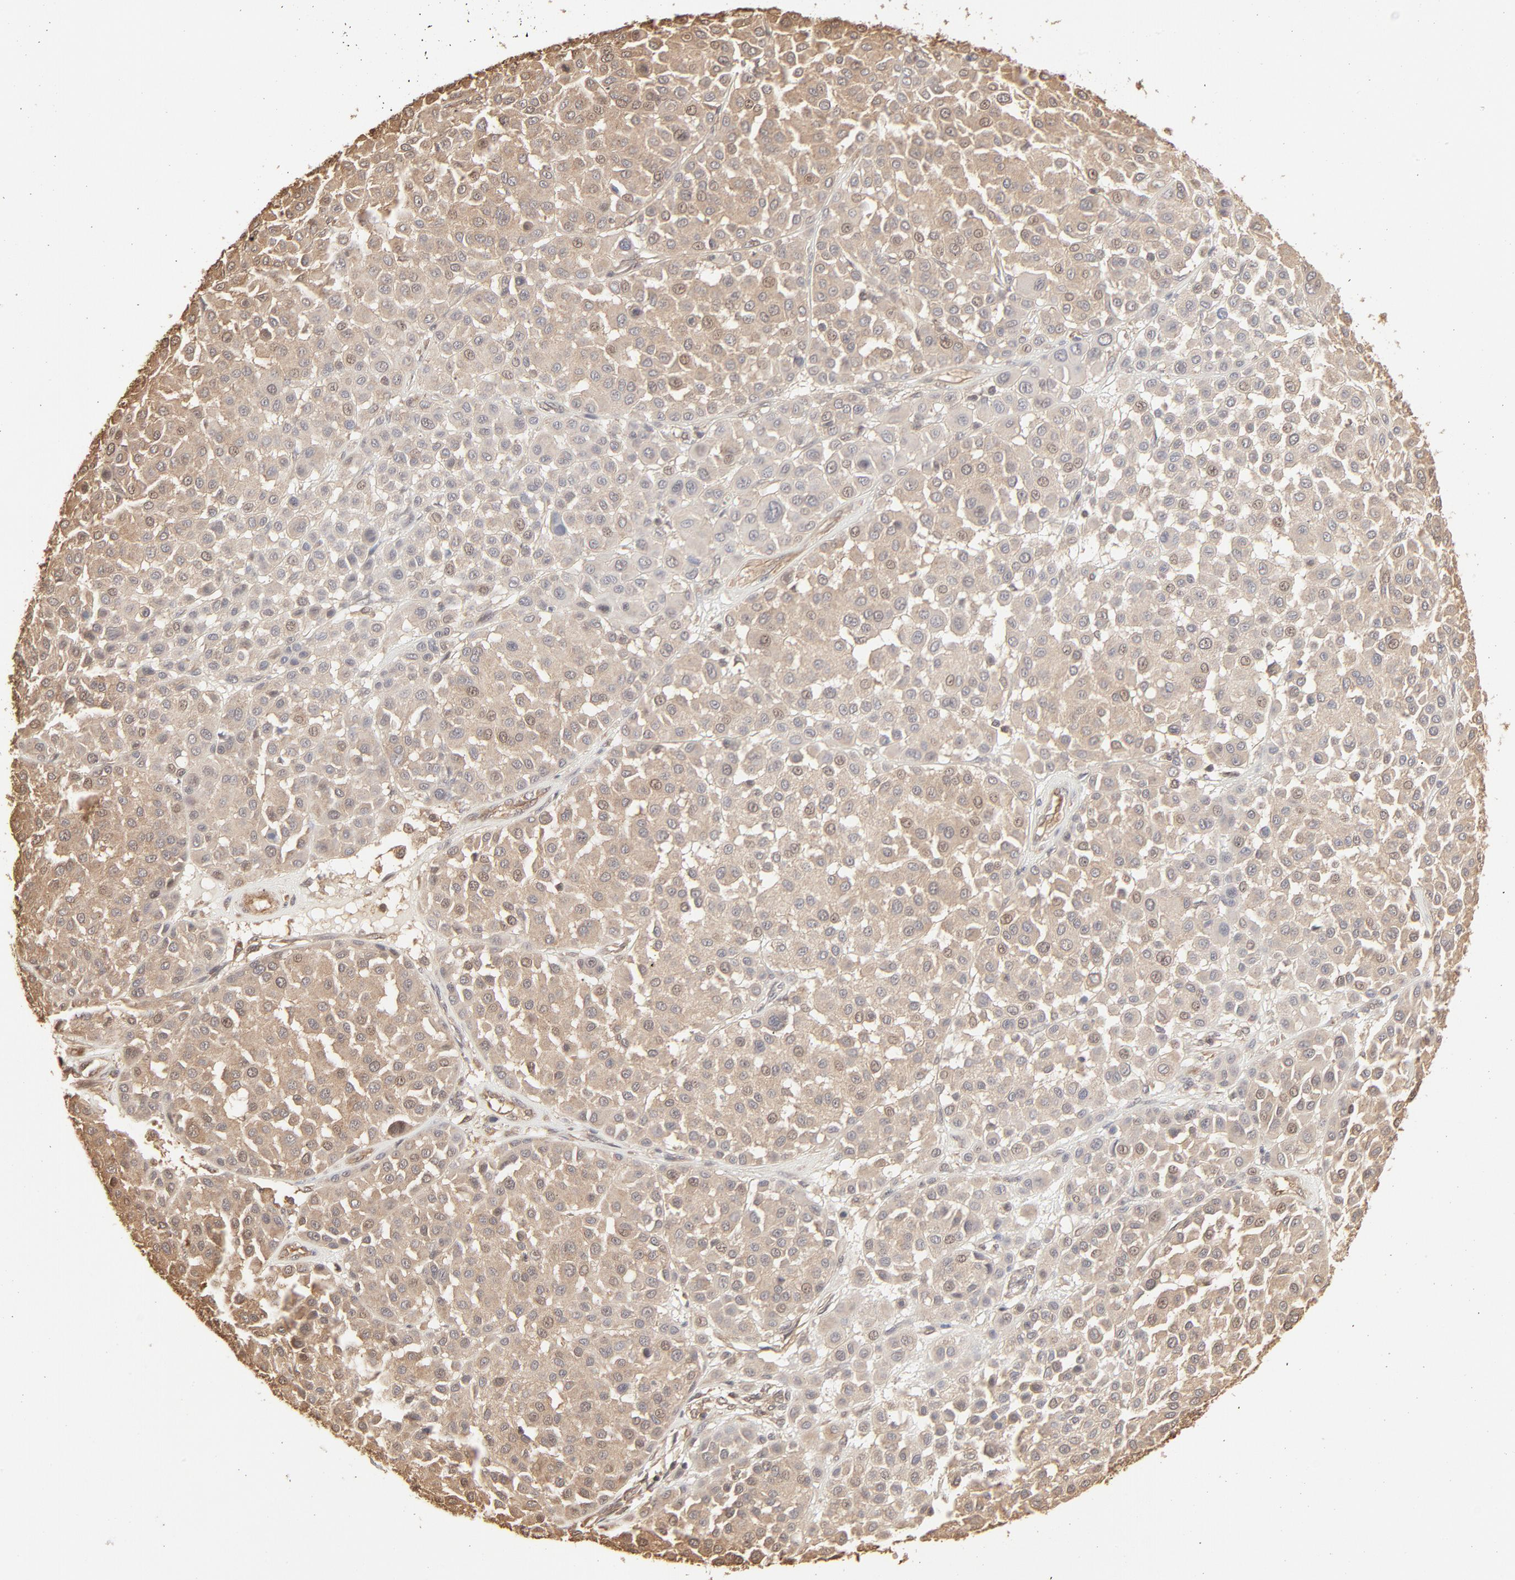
{"staining": {"intensity": "weak", "quantity": ">75%", "location": "cytoplasmic/membranous"}, "tissue": "melanoma", "cell_type": "Tumor cells", "image_type": "cancer", "snomed": [{"axis": "morphology", "description": "Malignant melanoma, Metastatic site"}, {"axis": "topography", "description": "Soft tissue"}], "caption": "Melanoma was stained to show a protein in brown. There is low levels of weak cytoplasmic/membranous positivity in approximately >75% of tumor cells.", "gene": "PPP2CA", "patient": {"sex": "male", "age": 41}}